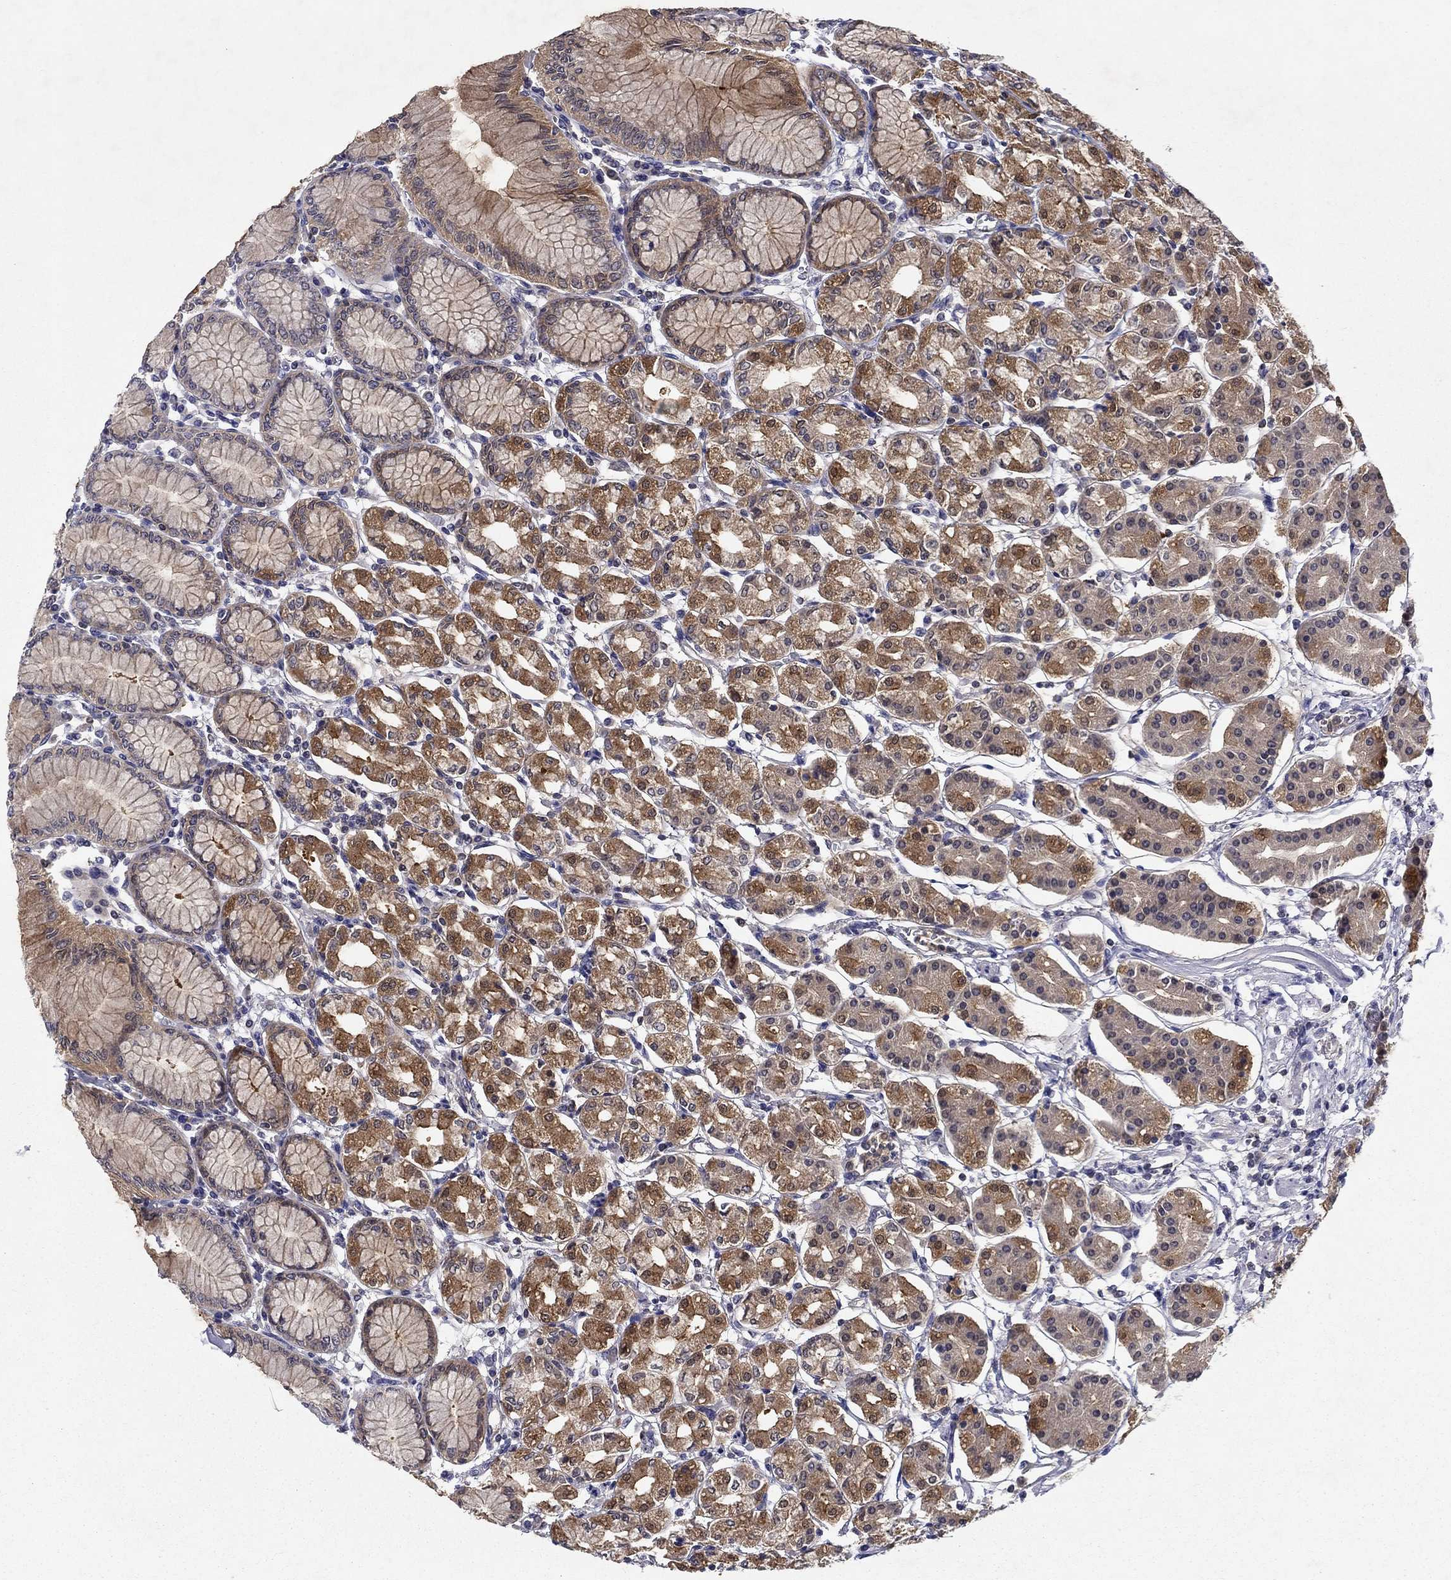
{"staining": {"intensity": "moderate", "quantity": ">75%", "location": "cytoplasmic/membranous"}, "tissue": "stomach", "cell_type": "Glandular cells", "image_type": "normal", "snomed": [{"axis": "morphology", "description": "Normal tissue, NOS"}, {"axis": "topography", "description": "Skeletal muscle"}, {"axis": "topography", "description": "Stomach"}], "caption": "Glandular cells show moderate cytoplasmic/membranous staining in about >75% of cells in benign stomach.", "gene": "GLTP", "patient": {"sex": "female", "age": 57}}